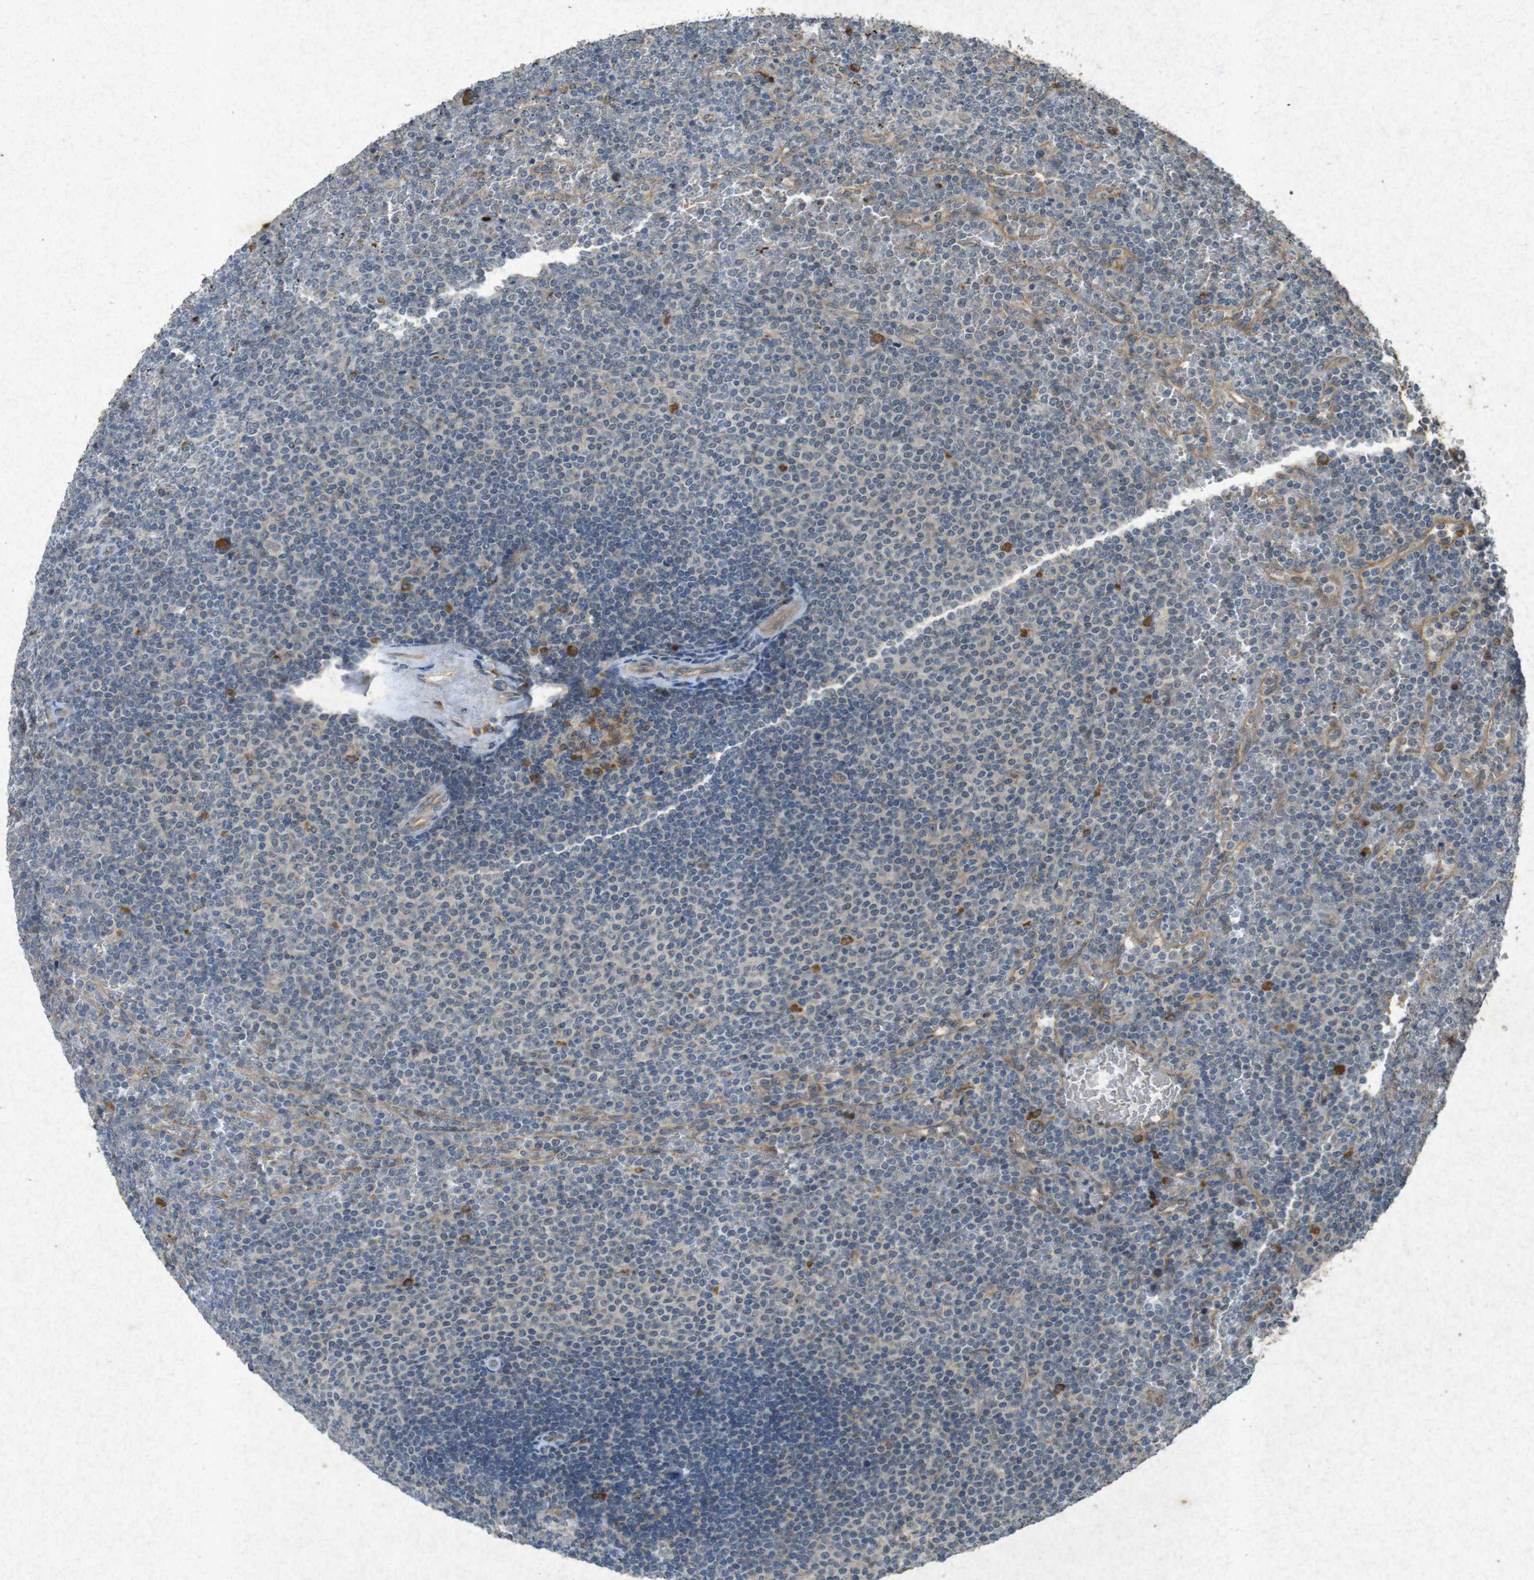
{"staining": {"intensity": "negative", "quantity": "none", "location": "none"}, "tissue": "lymphoma", "cell_type": "Tumor cells", "image_type": "cancer", "snomed": [{"axis": "morphology", "description": "Malignant lymphoma, non-Hodgkin's type, Low grade"}, {"axis": "topography", "description": "Spleen"}], "caption": "A micrograph of lymphoma stained for a protein demonstrates no brown staining in tumor cells. Nuclei are stained in blue.", "gene": "FLCN", "patient": {"sex": "female", "age": 77}}